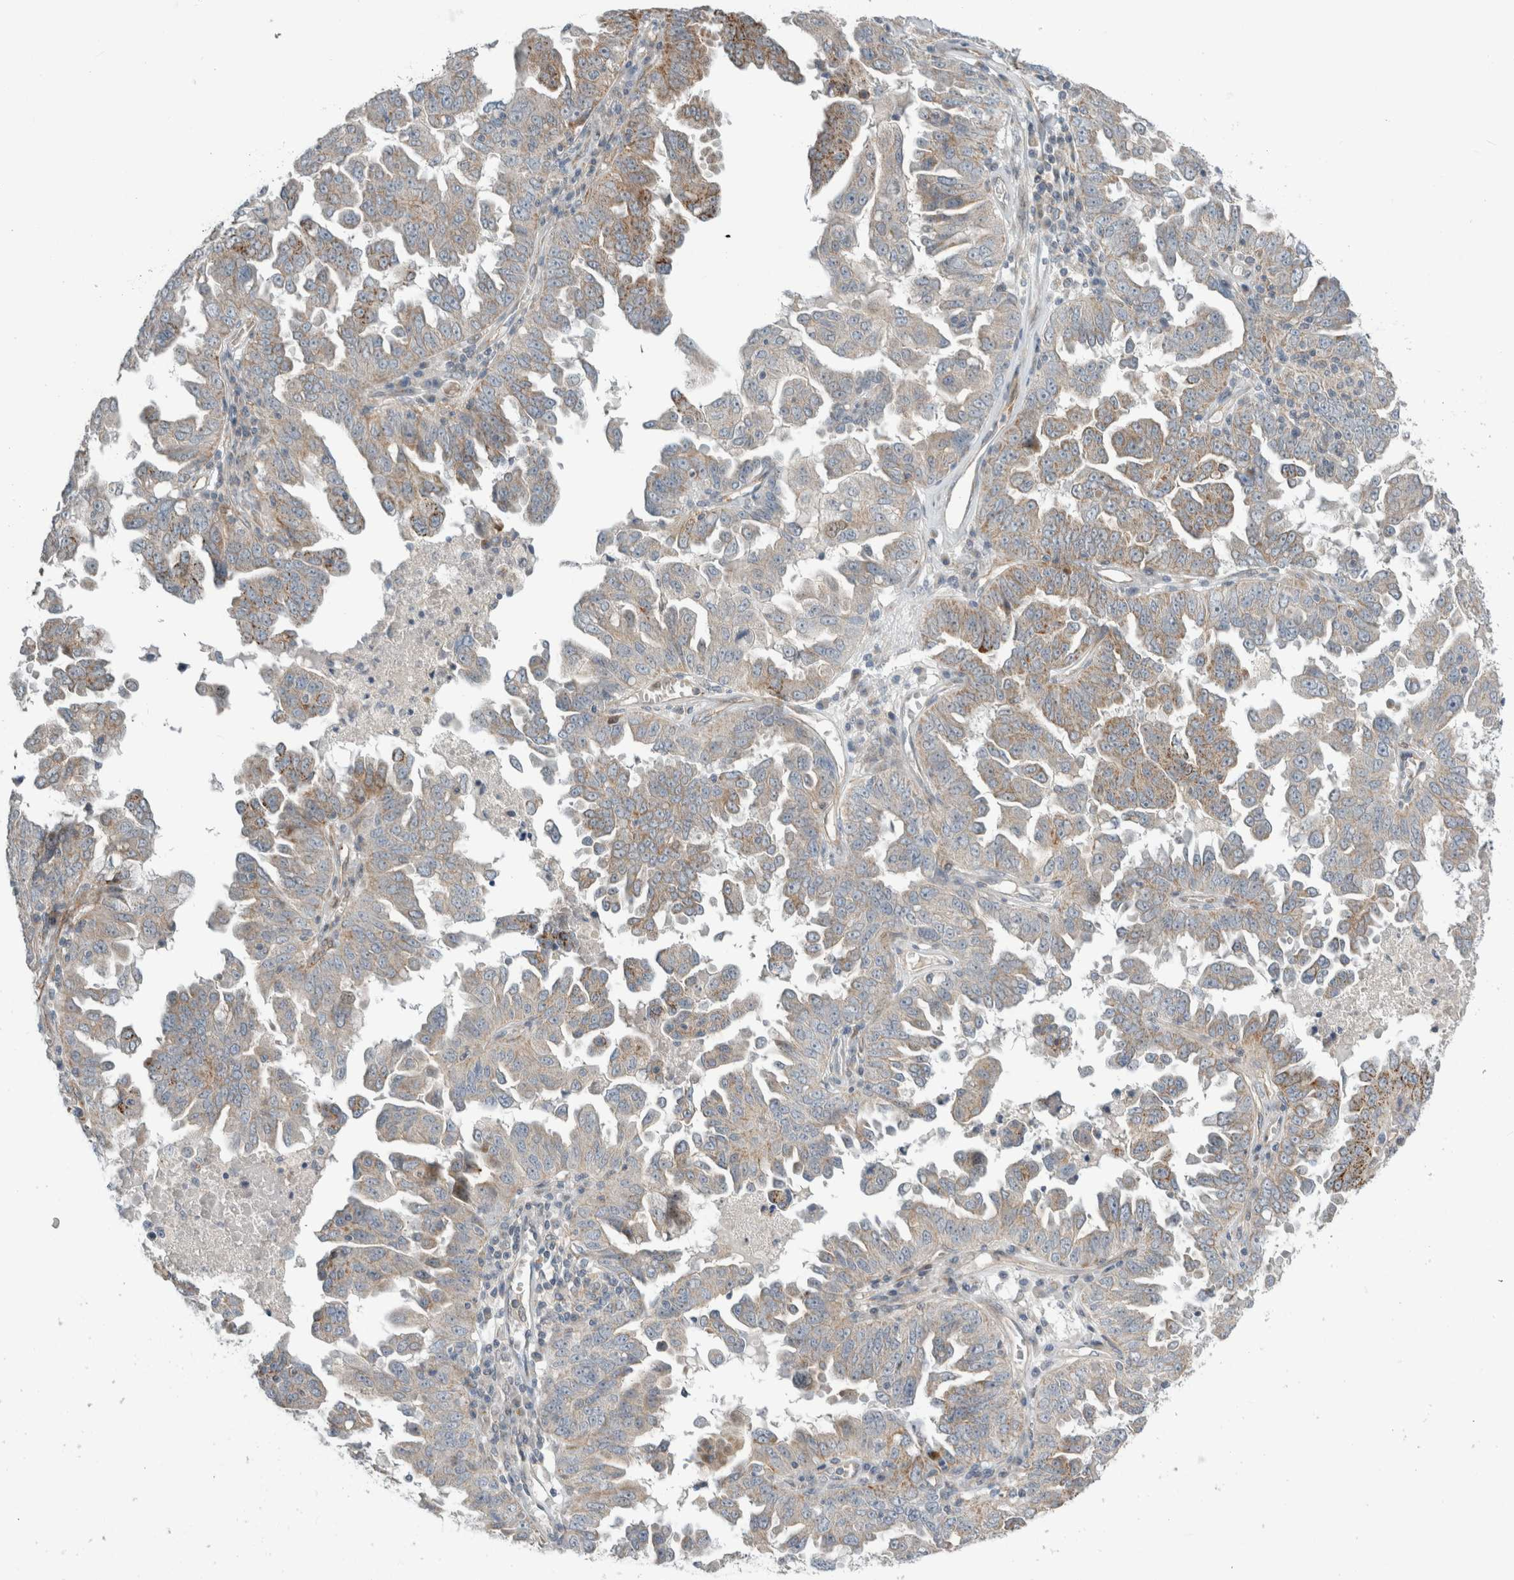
{"staining": {"intensity": "weak", "quantity": "25%-75%", "location": "cytoplasmic/membranous"}, "tissue": "ovarian cancer", "cell_type": "Tumor cells", "image_type": "cancer", "snomed": [{"axis": "morphology", "description": "Carcinoma, endometroid"}, {"axis": "topography", "description": "Ovary"}], "caption": "Endometroid carcinoma (ovarian) stained for a protein (brown) shows weak cytoplasmic/membranous positive staining in approximately 25%-75% of tumor cells.", "gene": "KPNA5", "patient": {"sex": "female", "age": 62}}